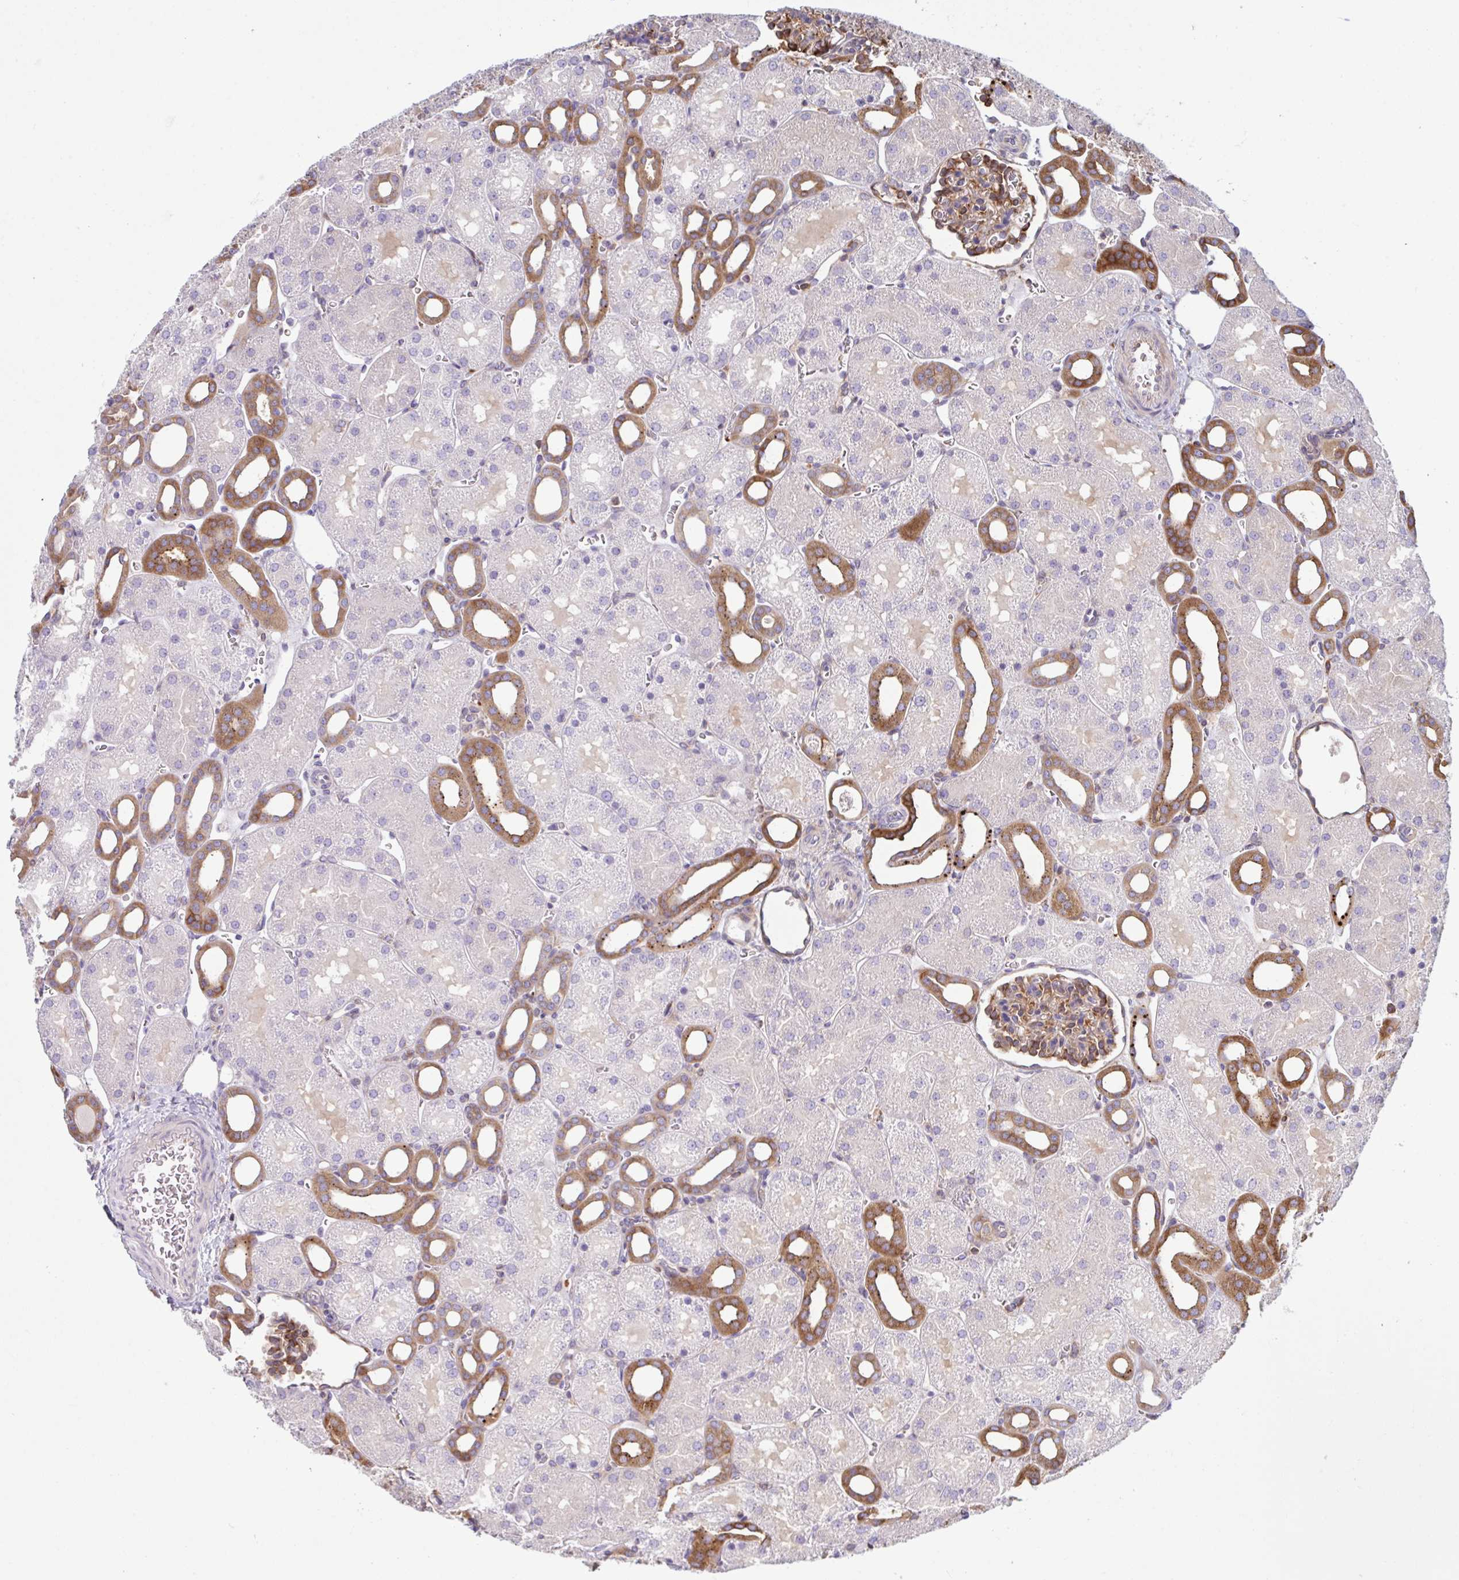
{"staining": {"intensity": "moderate", "quantity": ">75%", "location": "cytoplasmic/membranous"}, "tissue": "kidney", "cell_type": "Cells in glomeruli", "image_type": "normal", "snomed": [{"axis": "morphology", "description": "Normal tissue, NOS"}, {"axis": "topography", "description": "Kidney"}], "caption": "This photomicrograph shows normal kidney stained with immunohistochemistry to label a protein in brown. The cytoplasmic/membranous of cells in glomeruli show moderate positivity for the protein. Nuclei are counter-stained blue.", "gene": "TSC22D3", "patient": {"sex": "male", "age": 2}}